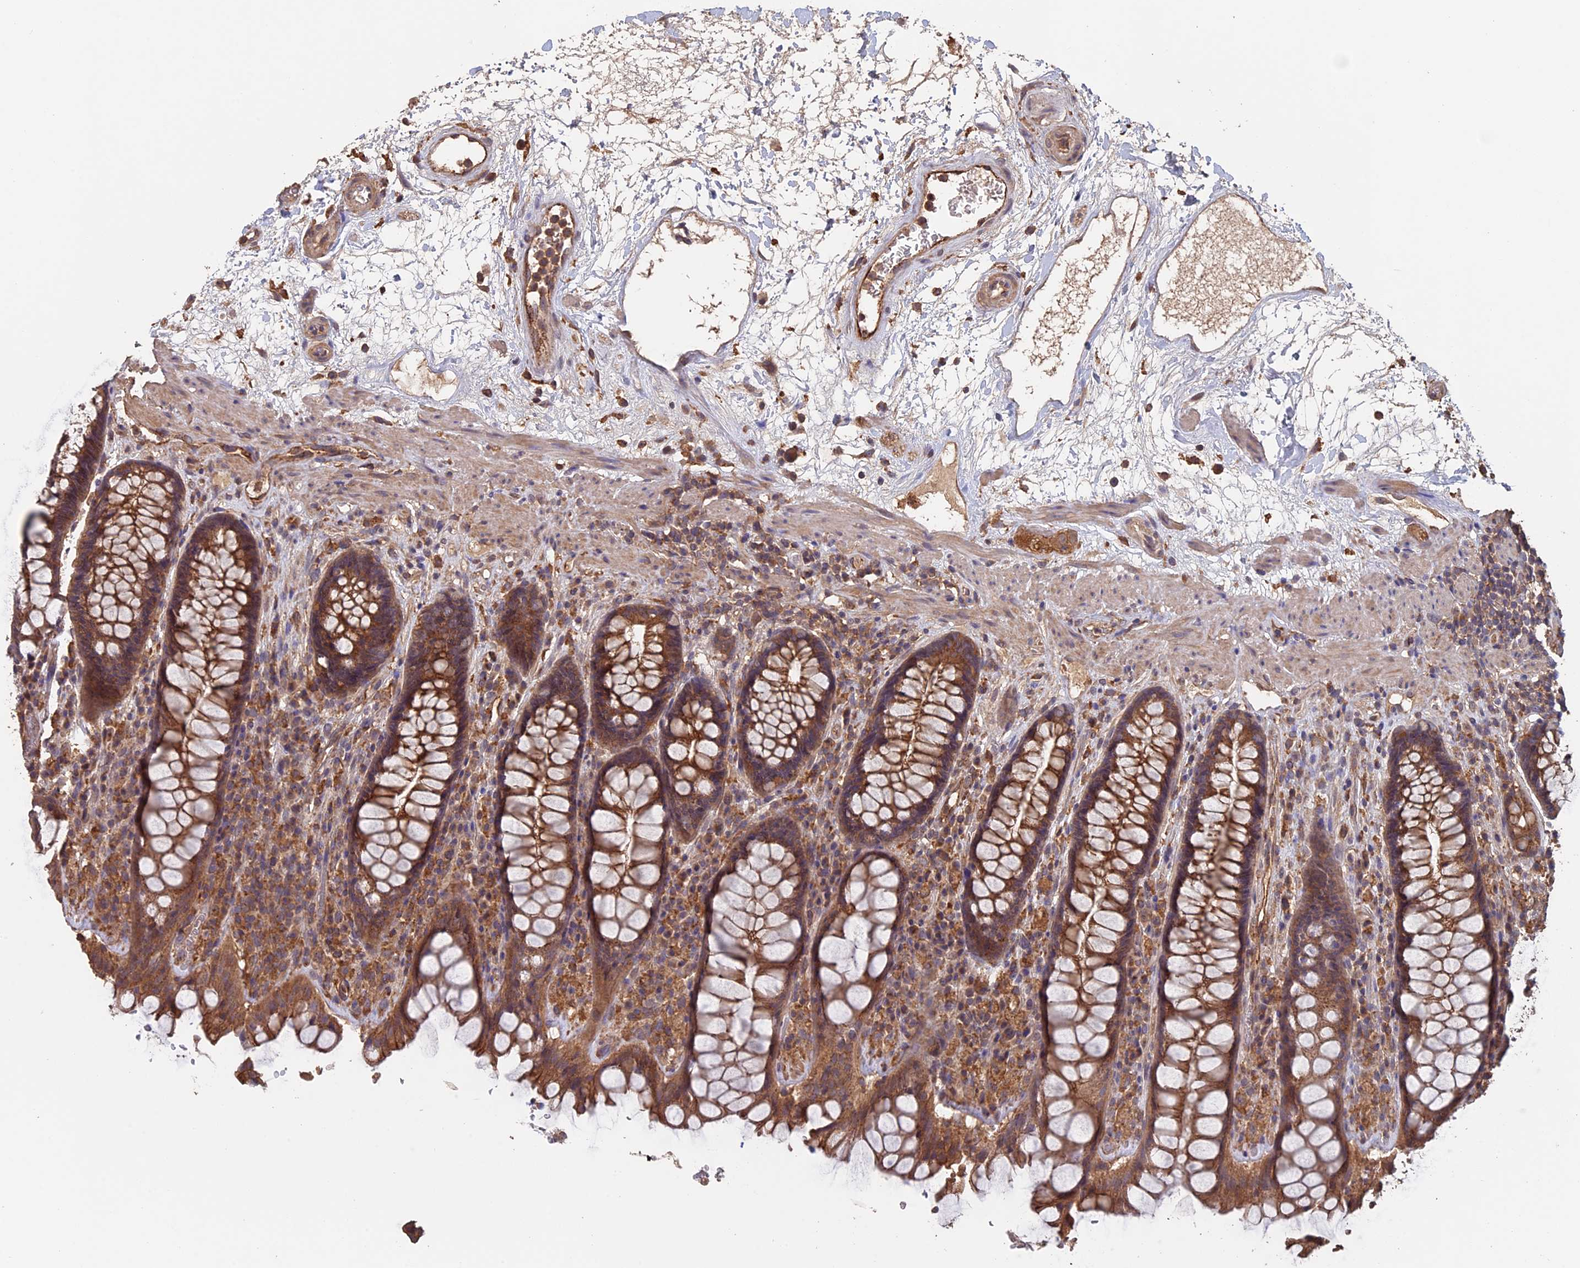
{"staining": {"intensity": "moderate", "quantity": ">75%", "location": "cytoplasmic/membranous"}, "tissue": "rectum", "cell_type": "Glandular cells", "image_type": "normal", "snomed": [{"axis": "morphology", "description": "Normal tissue, NOS"}, {"axis": "topography", "description": "Rectum"}], "caption": "This photomicrograph reveals IHC staining of normal rectum, with medium moderate cytoplasmic/membranous staining in about >75% of glandular cells.", "gene": "PIGQ", "patient": {"sex": "male", "age": 64}}